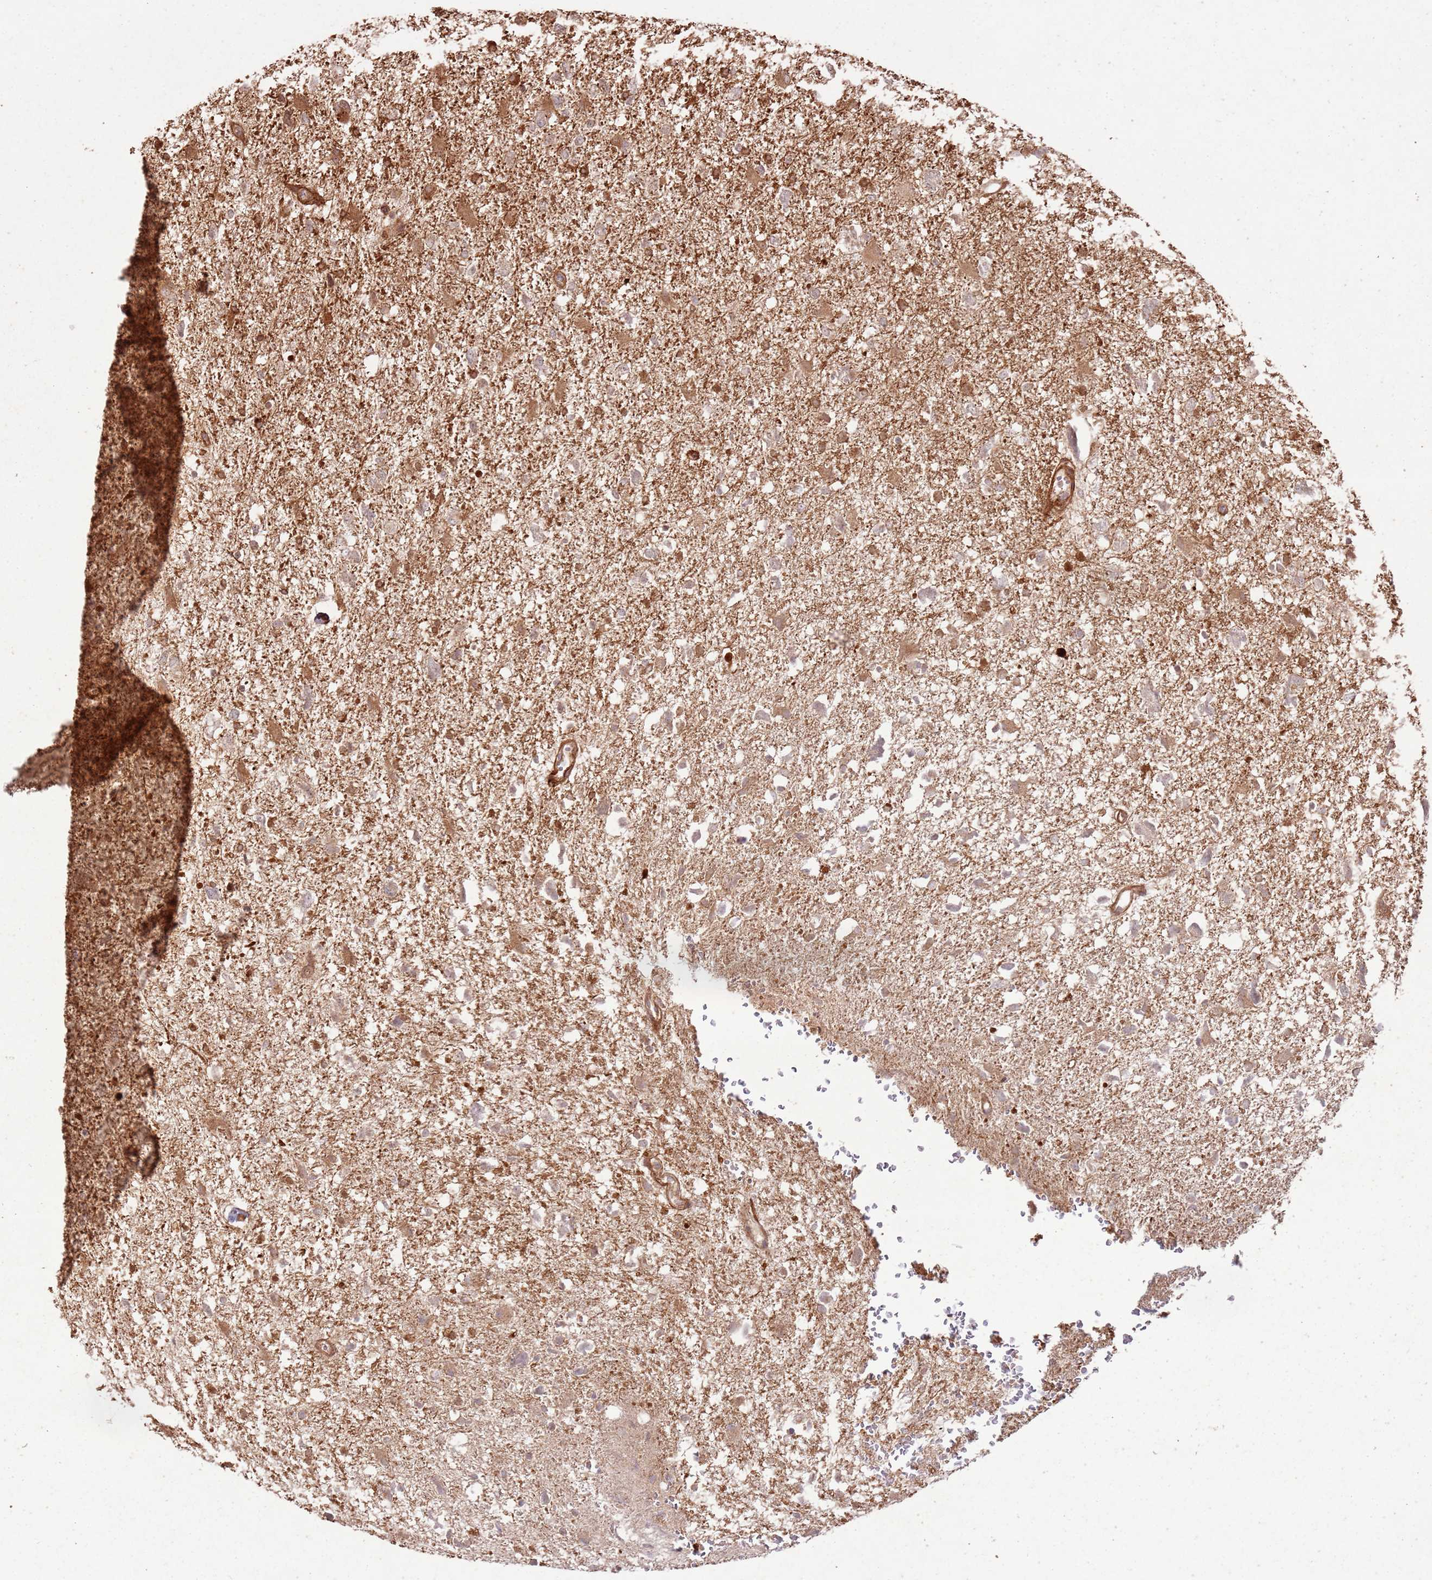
{"staining": {"intensity": "weak", "quantity": ">75%", "location": "nuclear"}, "tissue": "glioma", "cell_type": "Tumor cells", "image_type": "cancer", "snomed": [{"axis": "morphology", "description": "Glioma, malignant, High grade"}, {"axis": "topography", "description": "Brain"}], "caption": "Malignant glioma (high-grade) stained with a brown dye exhibits weak nuclear positive expression in about >75% of tumor cells.", "gene": "ZNF623", "patient": {"sex": "male", "age": 61}}